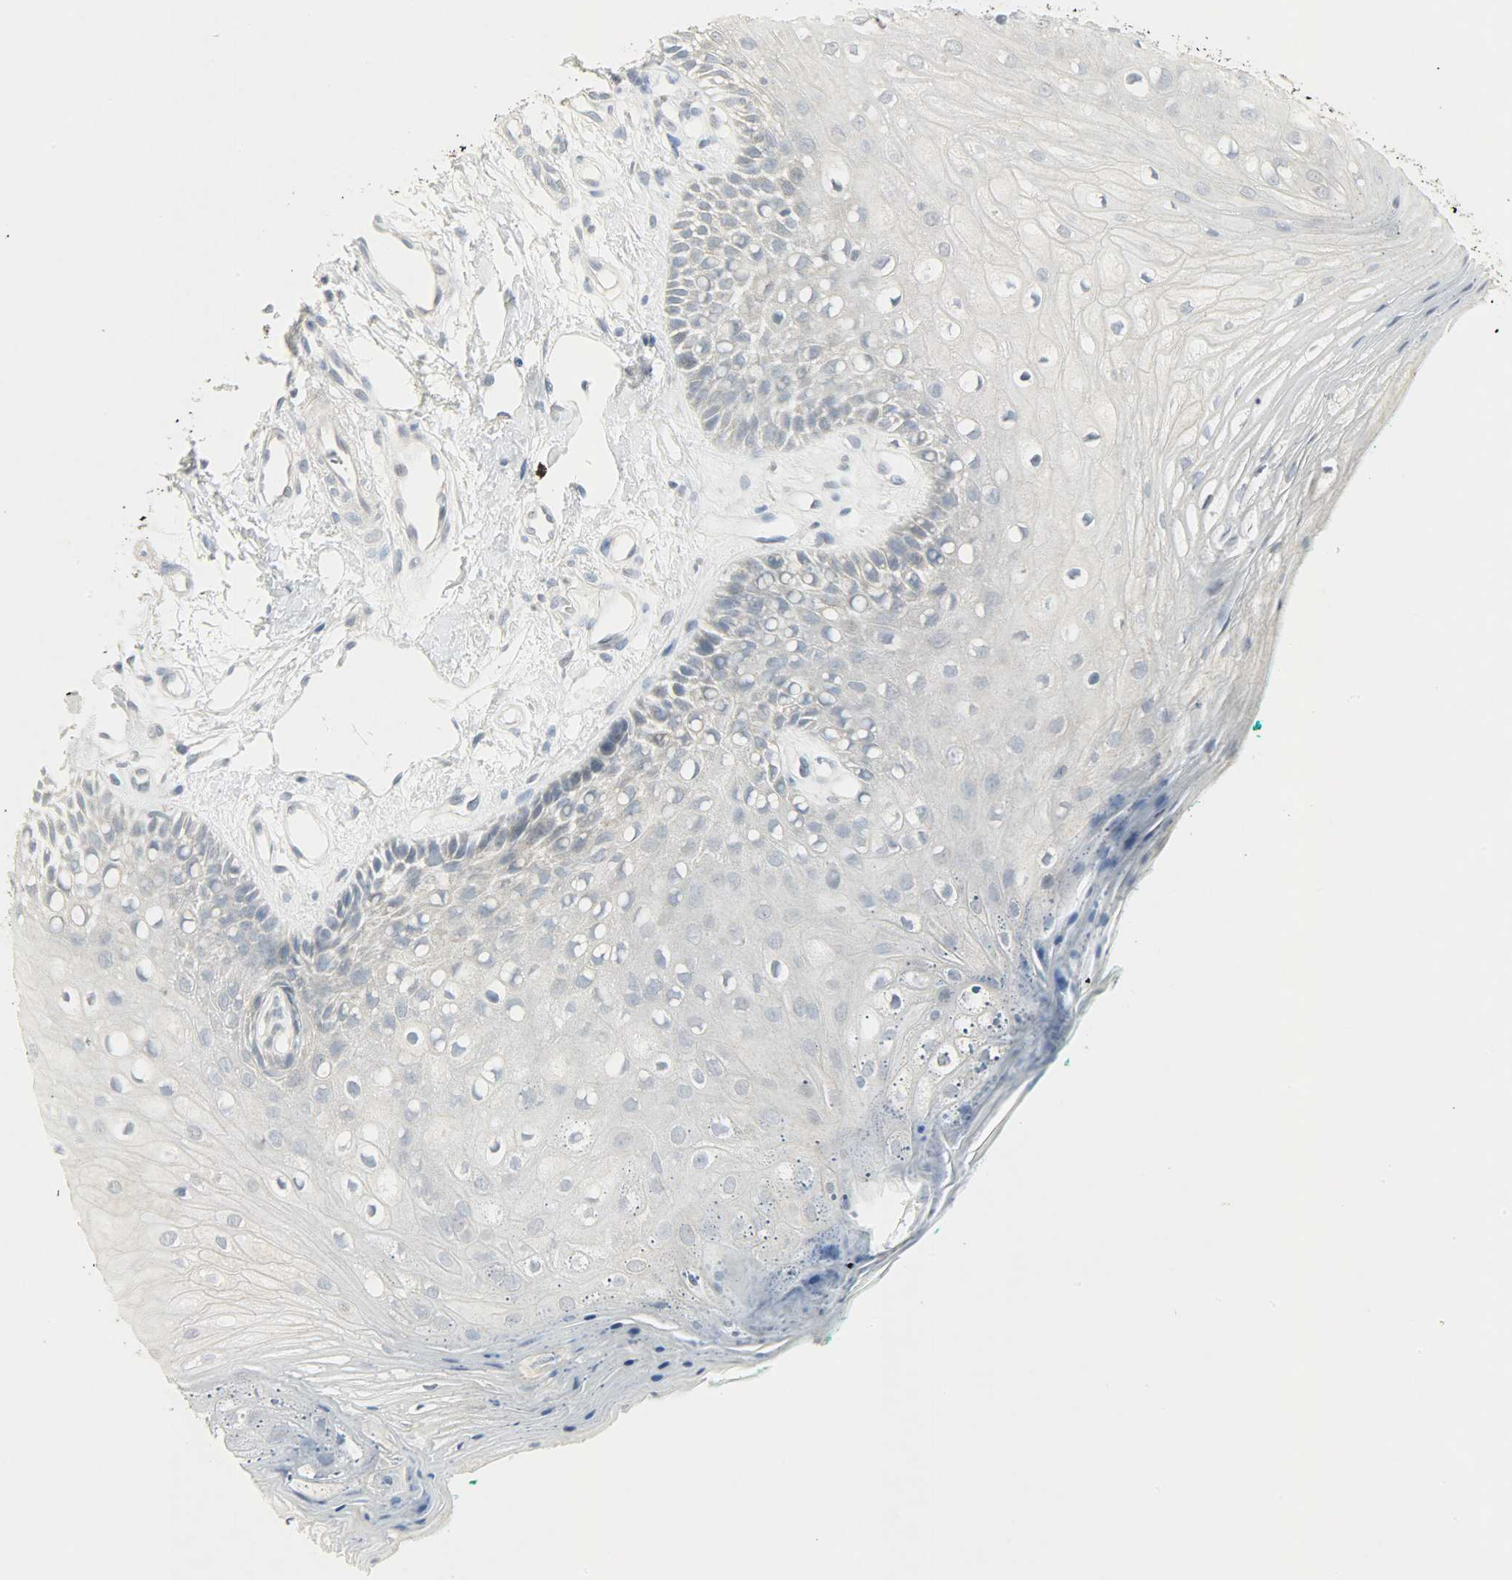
{"staining": {"intensity": "weak", "quantity": "<25%", "location": "cytoplasmic/membranous,nuclear"}, "tissue": "oral mucosa", "cell_type": "Squamous epithelial cells", "image_type": "normal", "snomed": [{"axis": "morphology", "description": "Normal tissue, NOS"}, {"axis": "morphology", "description": "Squamous cell carcinoma, NOS"}, {"axis": "topography", "description": "Skeletal muscle"}, {"axis": "topography", "description": "Oral tissue"}, {"axis": "topography", "description": "Head-Neck"}], "caption": "IHC of unremarkable human oral mucosa shows no staining in squamous epithelial cells.", "gene": "CAMK4", "patient": {"sex": "female", "age": 84}}